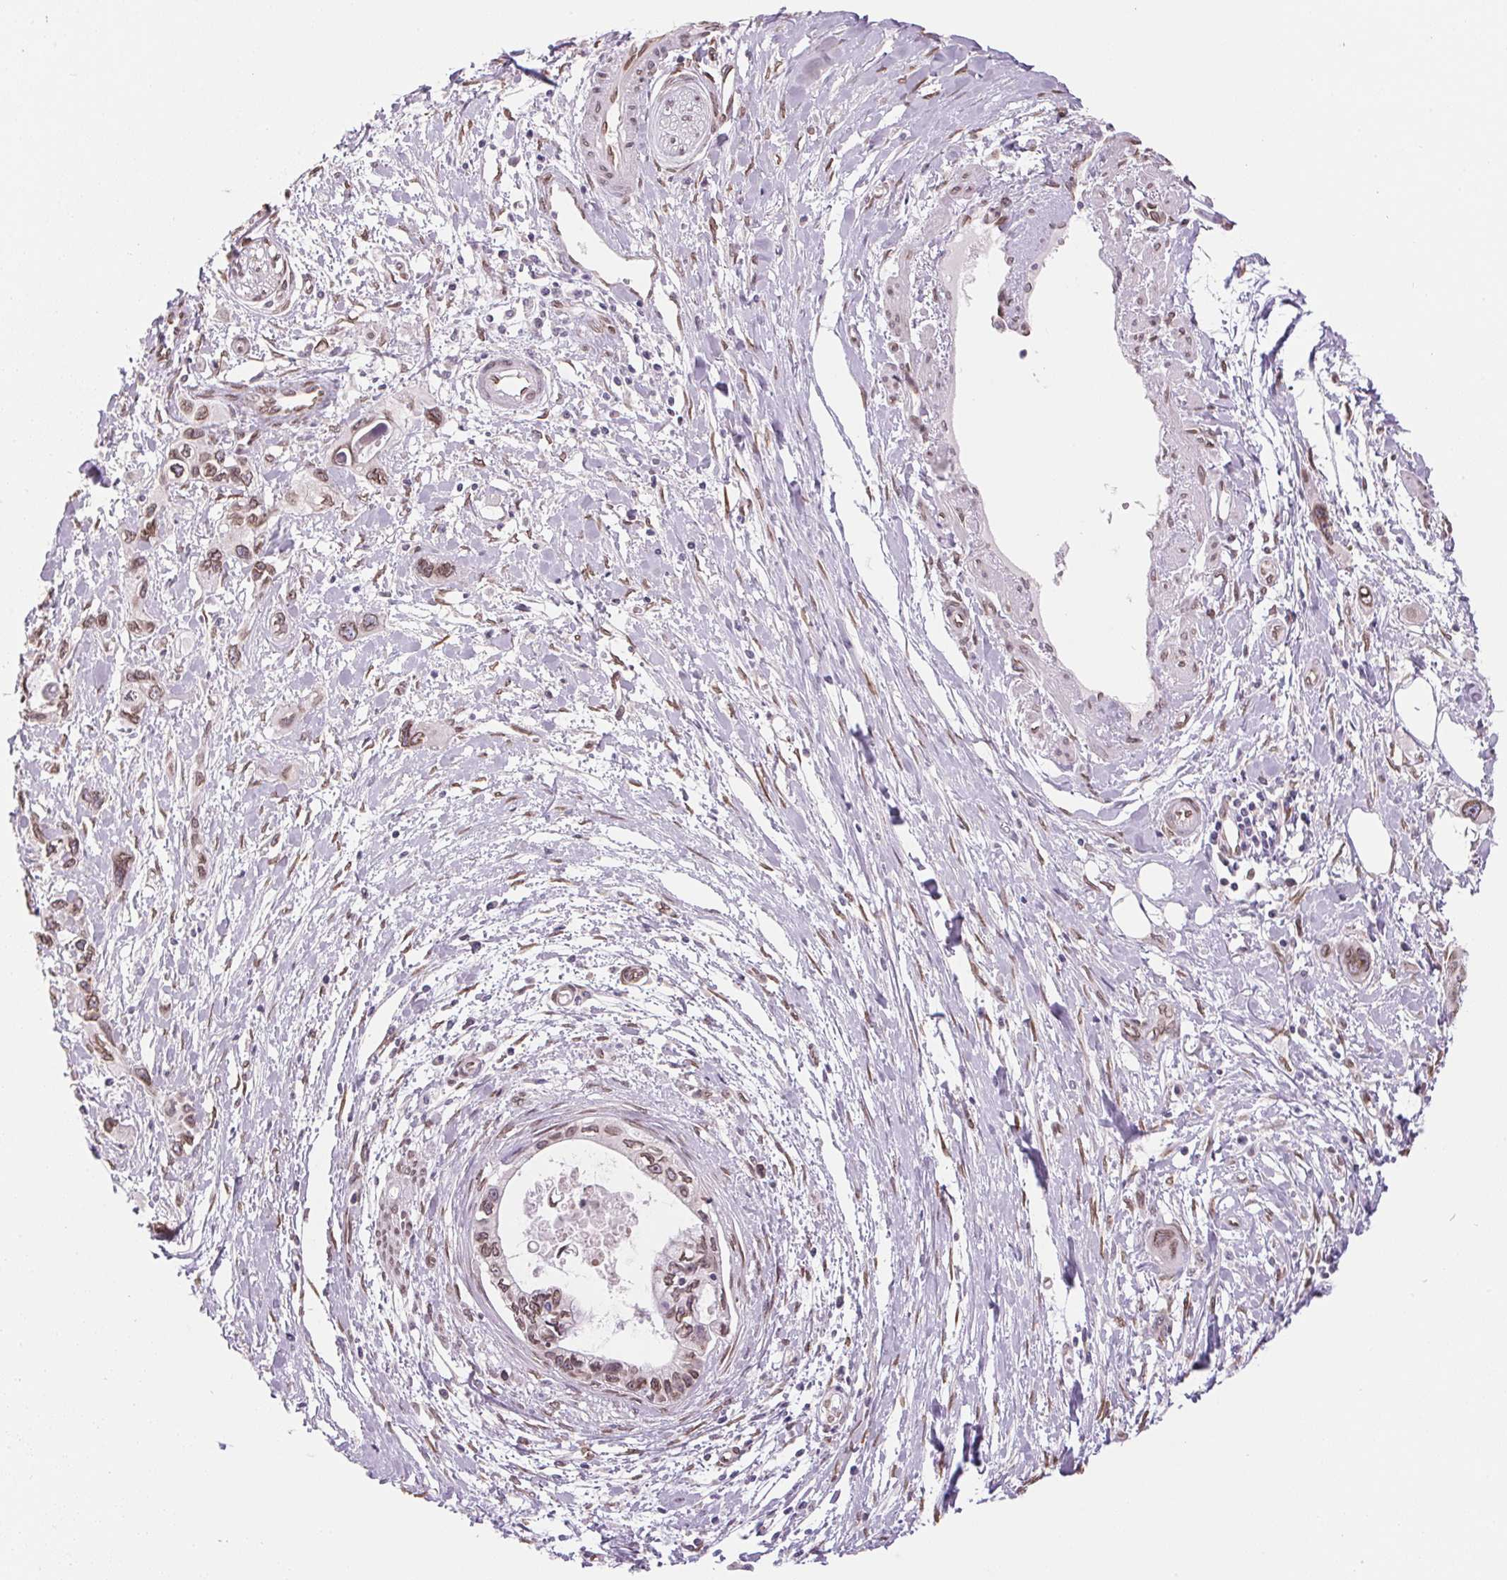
{"staining": {"intensity": "moderate", "quantity": ">75%", "location": "cytoplasmic/membranous,nuclear"}, "tissue": "pancreatic cancer", "cell_type": "Tumor cells", "image_type": "cancer", "snomed": [{"axis": "morphology", "description": "Adenocarcinoma, NOS"}, {"axis": "topography", "description": "Pancreas"}], "caption": "Protein staining by immunohistochemistry (IHC) shows moderate cytoplasmic/membranous and nuclear positivity in approximately >75% of tumor cells in adenocarcinoma (pancreatic).", "gene": "TMEM175", "patient": {"sex": "male", "age": 60}}